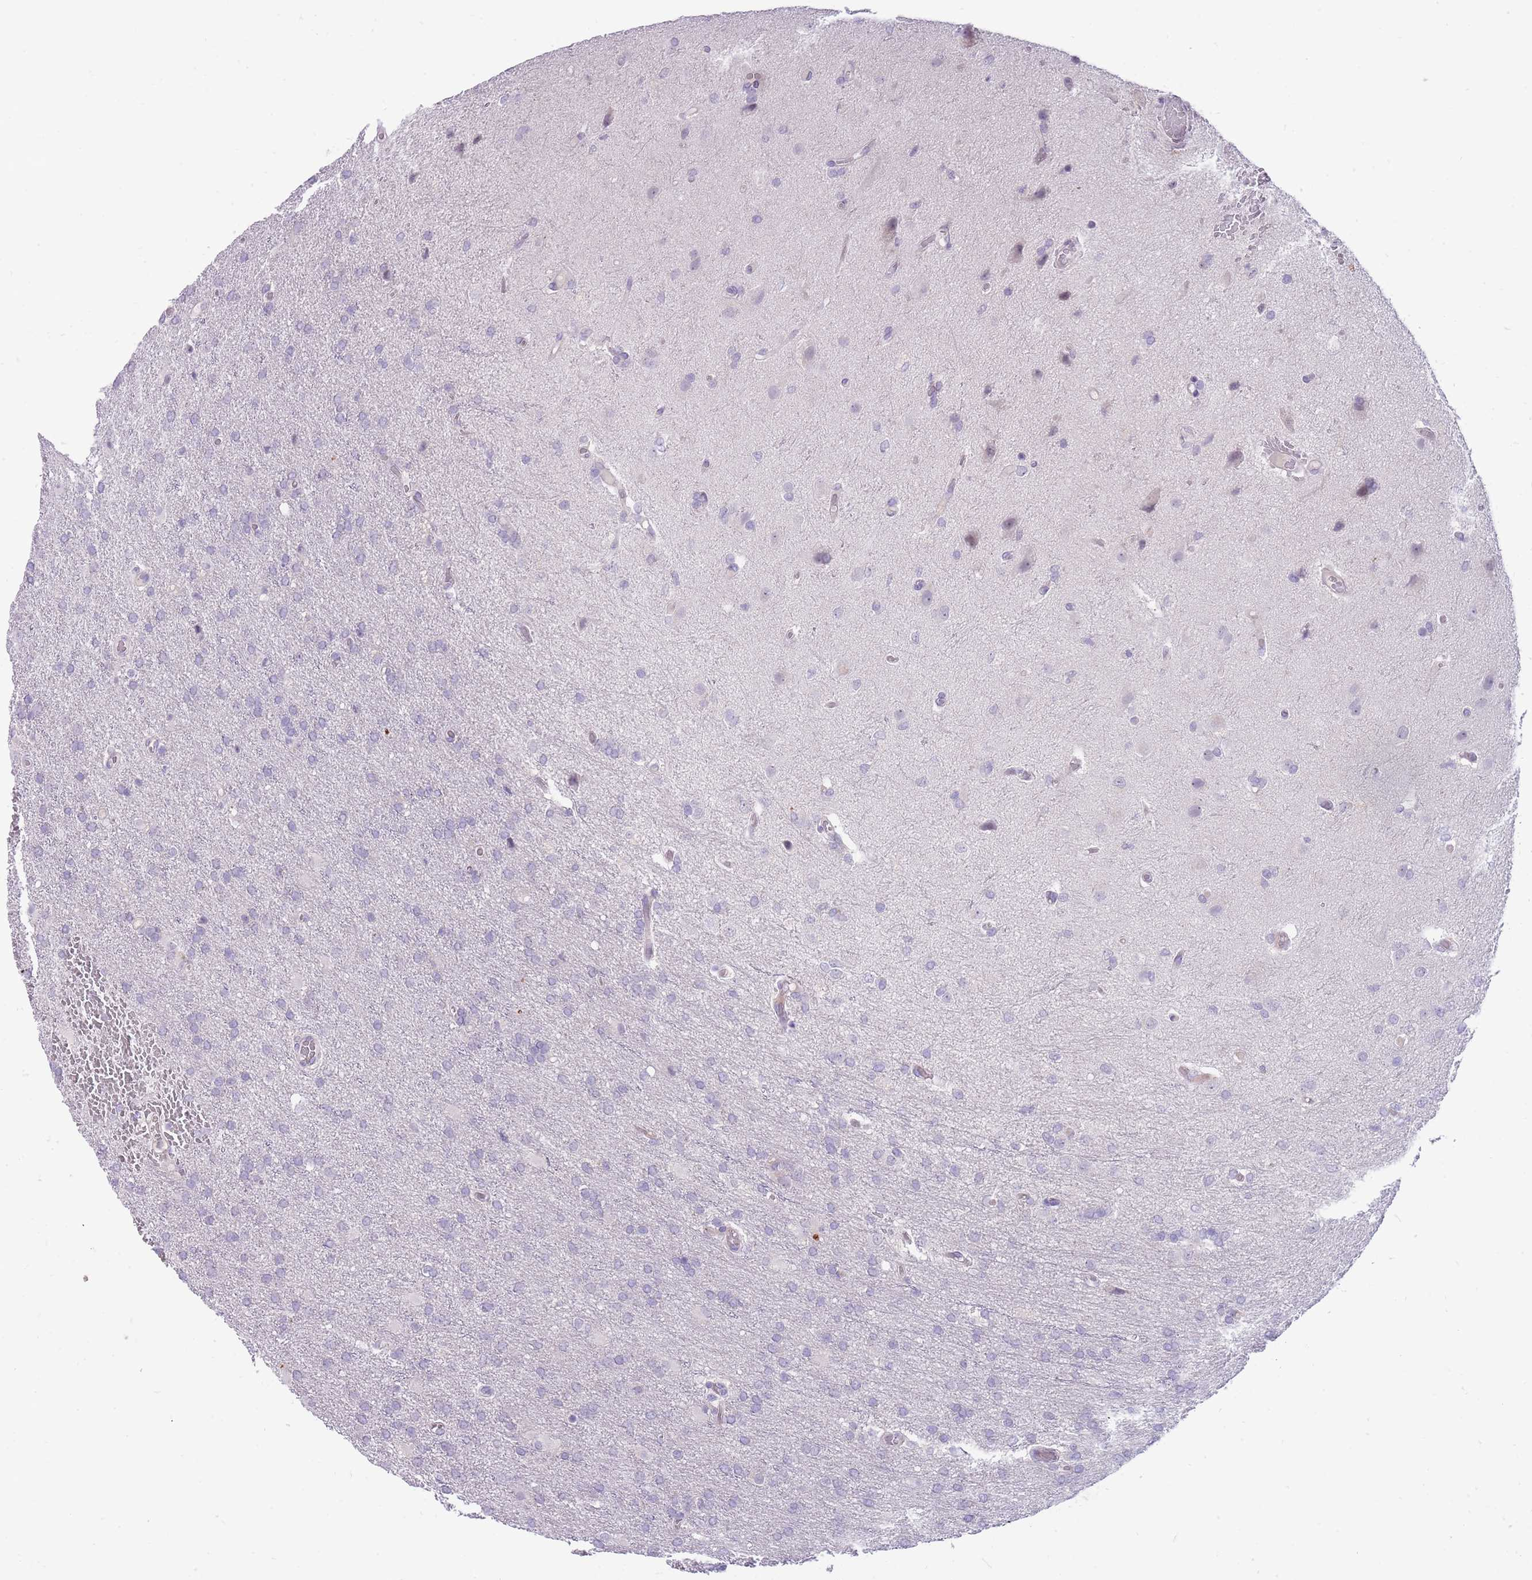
{"staining": {"intensity": "negative", "quantity": "none", "location": "none"}, "tissue": "glioma", "cell_type": "Tumor cells", "image_type": "cancer", "snomed": [{"axis": "morphology", "description": "Glioma, malignant, High grade"}, {"axis": "topography", "description": "Brain"}], "caption": "High power microscopy histopathology image of an IHC histopathology image of malignant high-grade glioma, revealing no significant staining in tumor cells.", "gene": "ERICH4", "patient": {"sex": "female", "age": 74}}